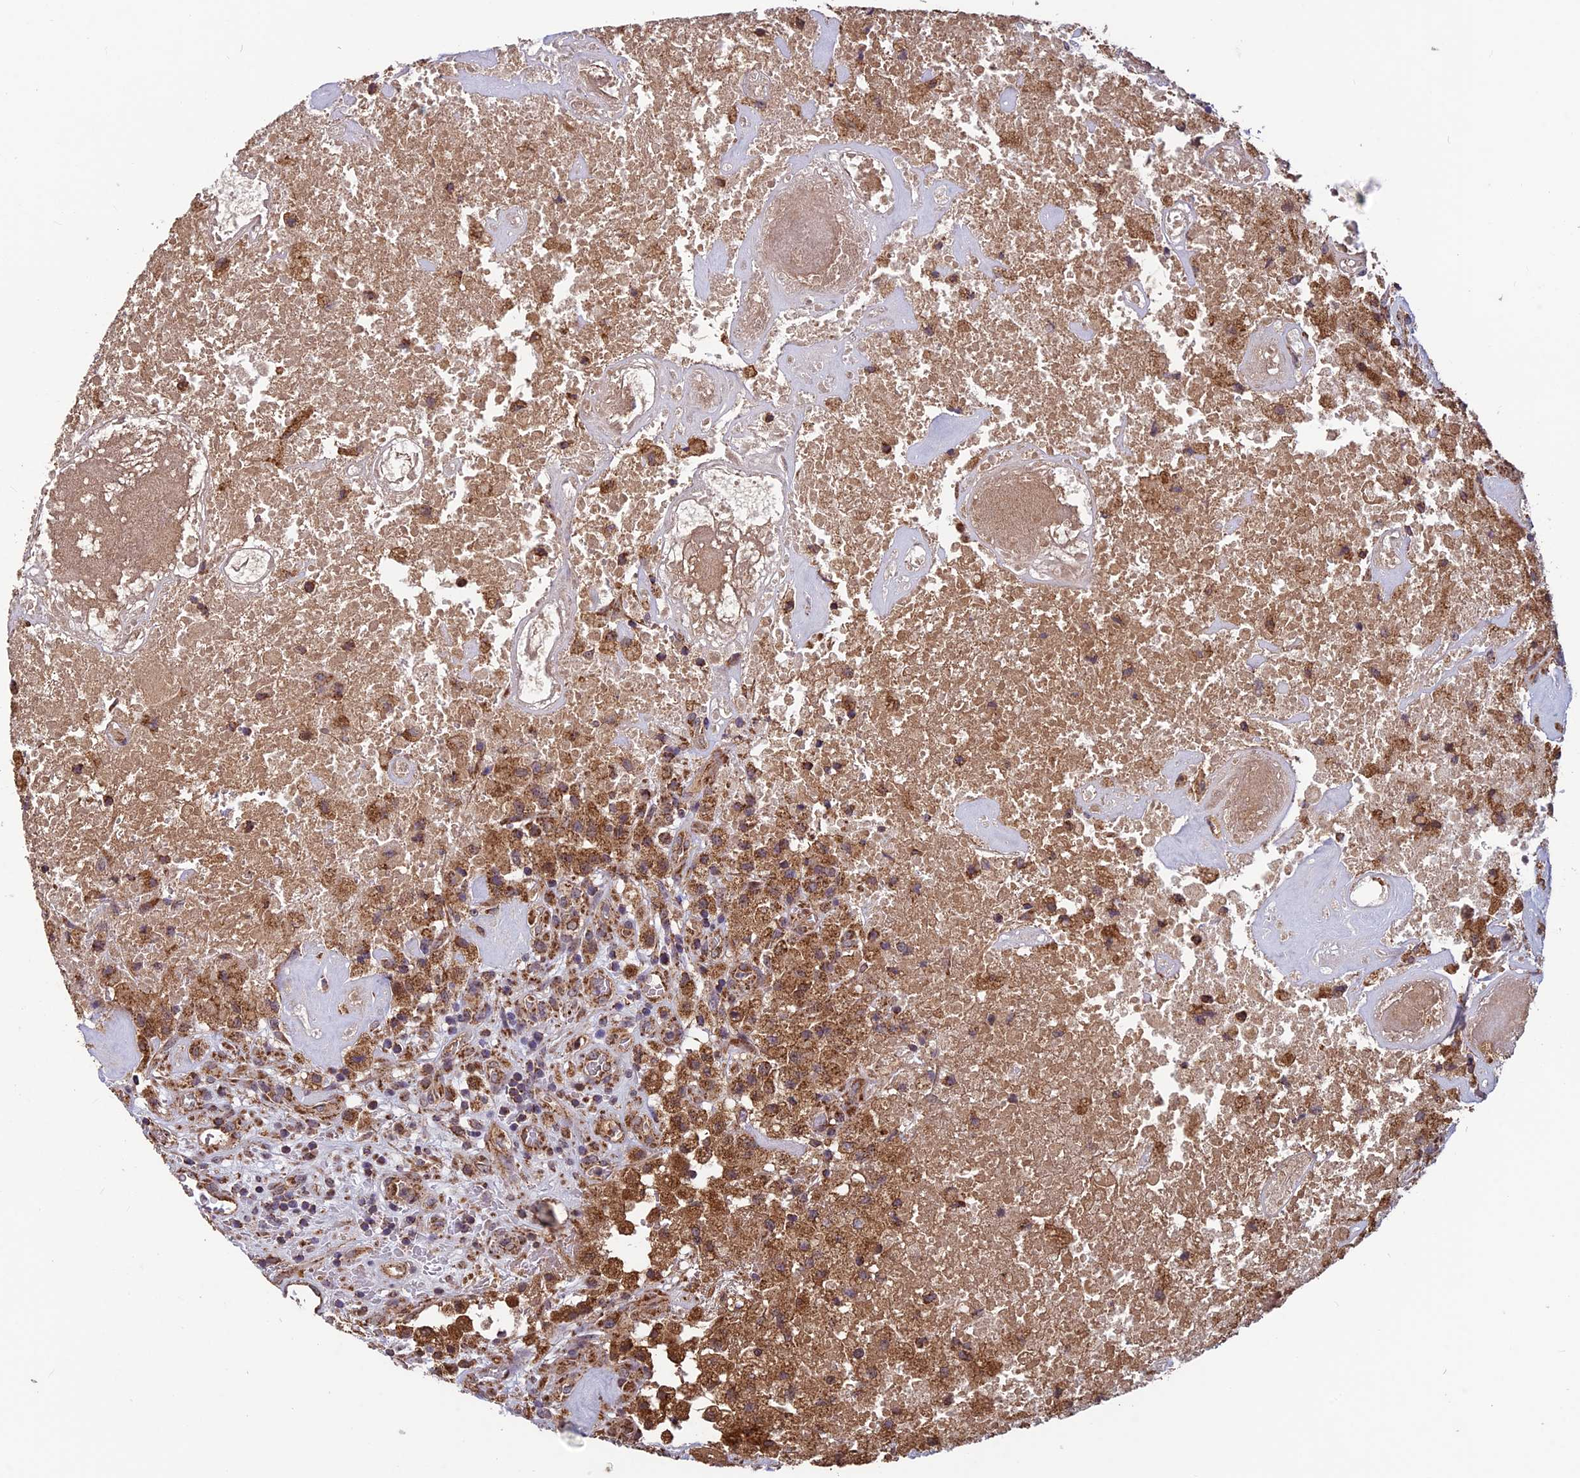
{"staining": {"intensity": "moderate", "quantity": ">75%", "location": "cytoplasmic/membranous"}, "tissue": "glioma", "cell_type": "Tumor cells", "image_type": "cancer", "snomed": [{"axis": "morphology", "description": "Glioma, malignant, High grade"}, {"axis": "topography", "description": "Brain"}], "caption": "High-power microscopy captured an IHC image of glioma, revealing moderate cytoplasmic/membranous positivity in approximately >75% of tumor cells. (brown staining indicates protein expression, while blue staining denotes nuclei).", "gene": "CCDC15", "patient": {"sex": "male", "age": 76}}